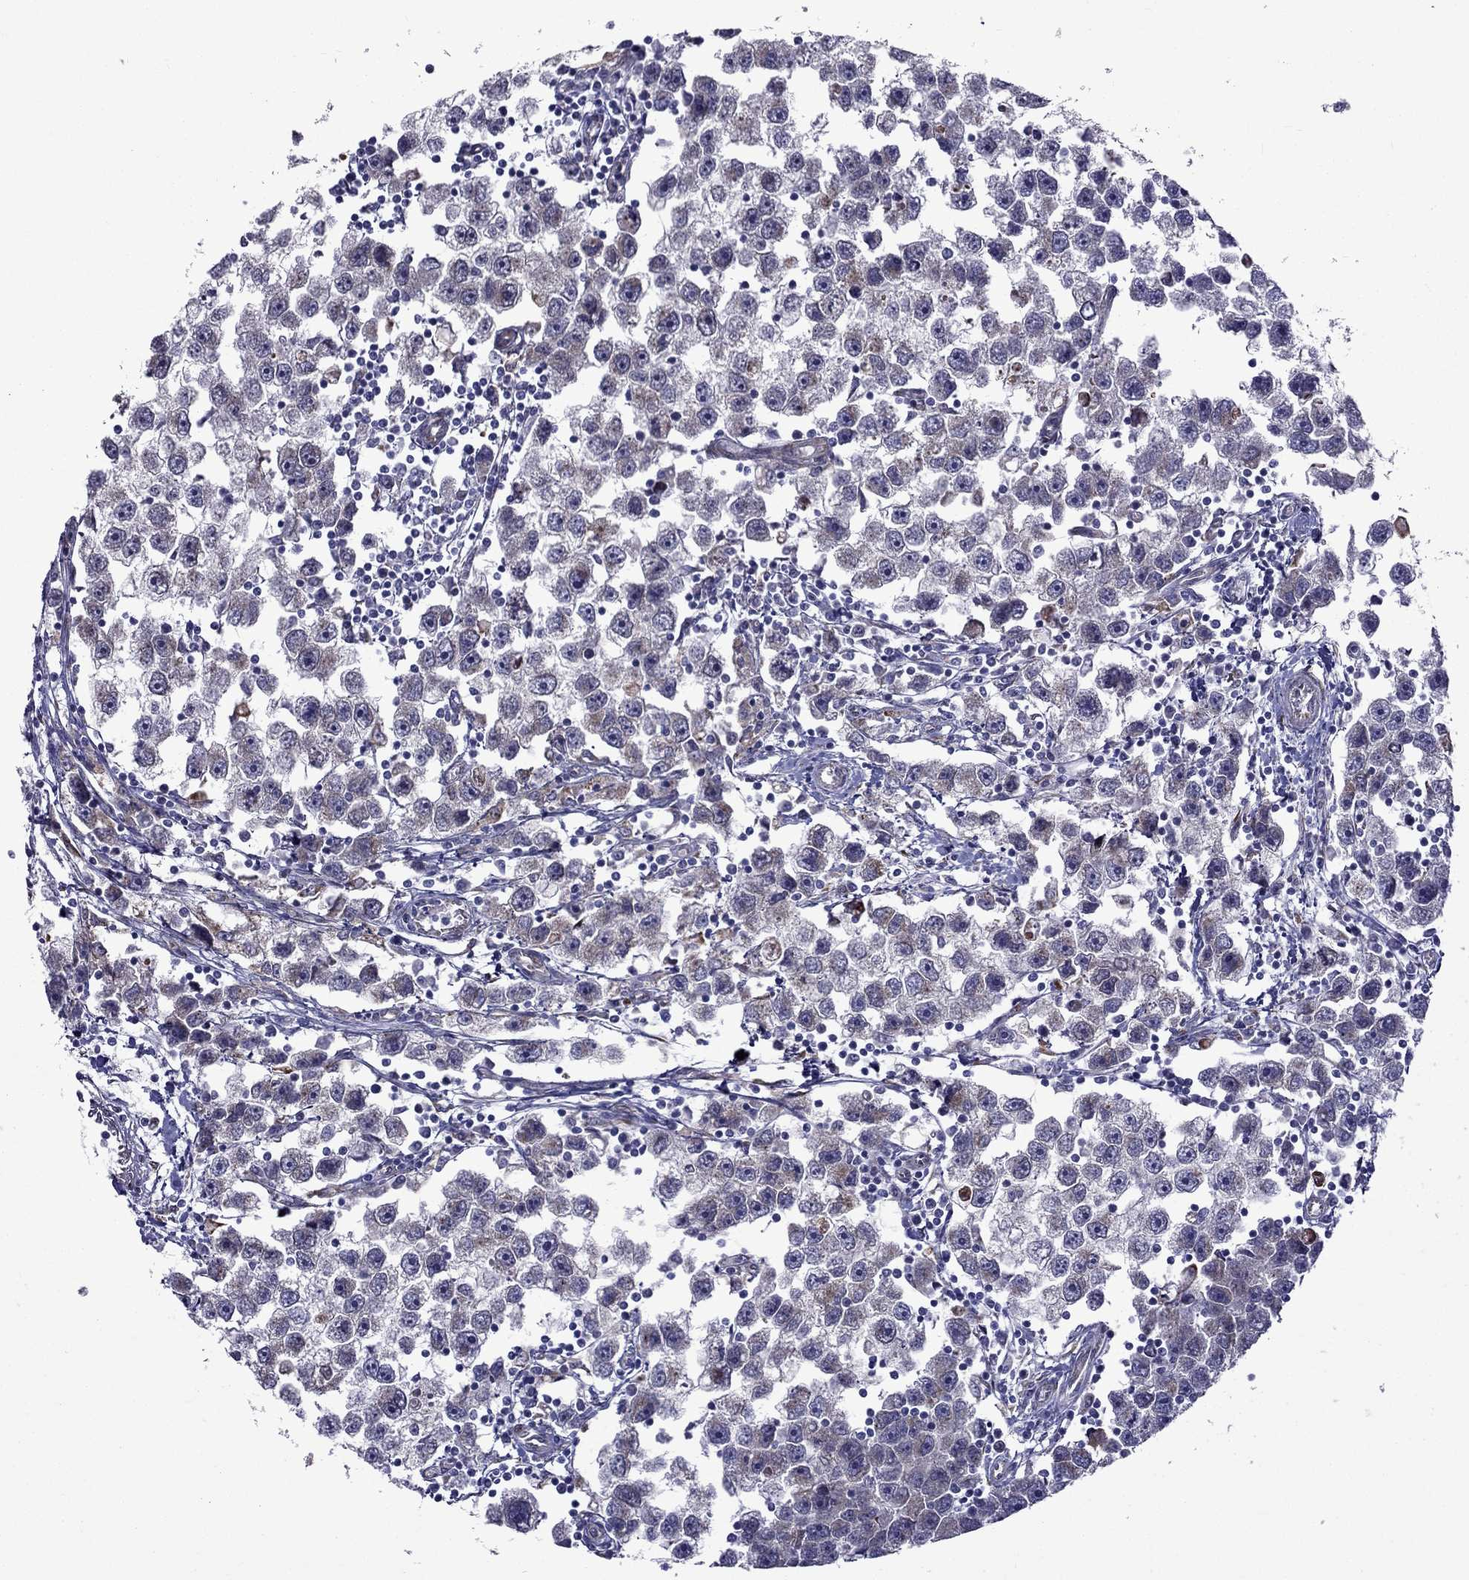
{"staining": {"intensity": "negative", "quantity": "none", "location": "none"}, "tissue": "testis cancer", "cell_type": "Tumor cells", "image_type": "cancer", "snomed": [{"axis": "morphology", "description": "Seminoma, NOS"}, {"axis": "topography", "description": "Testis"}], "caption": "DAB immunohistochemical staining of testis cancer exhibits no significant positivity in tumor cells. The staining is performed using DAB (3,3'-diaminobenzidine) brown chromogen with nuclei counter-stained in using hematoxylin.", "gene": "IKBIP", "patient": {"sex": "male", "age": 30}}